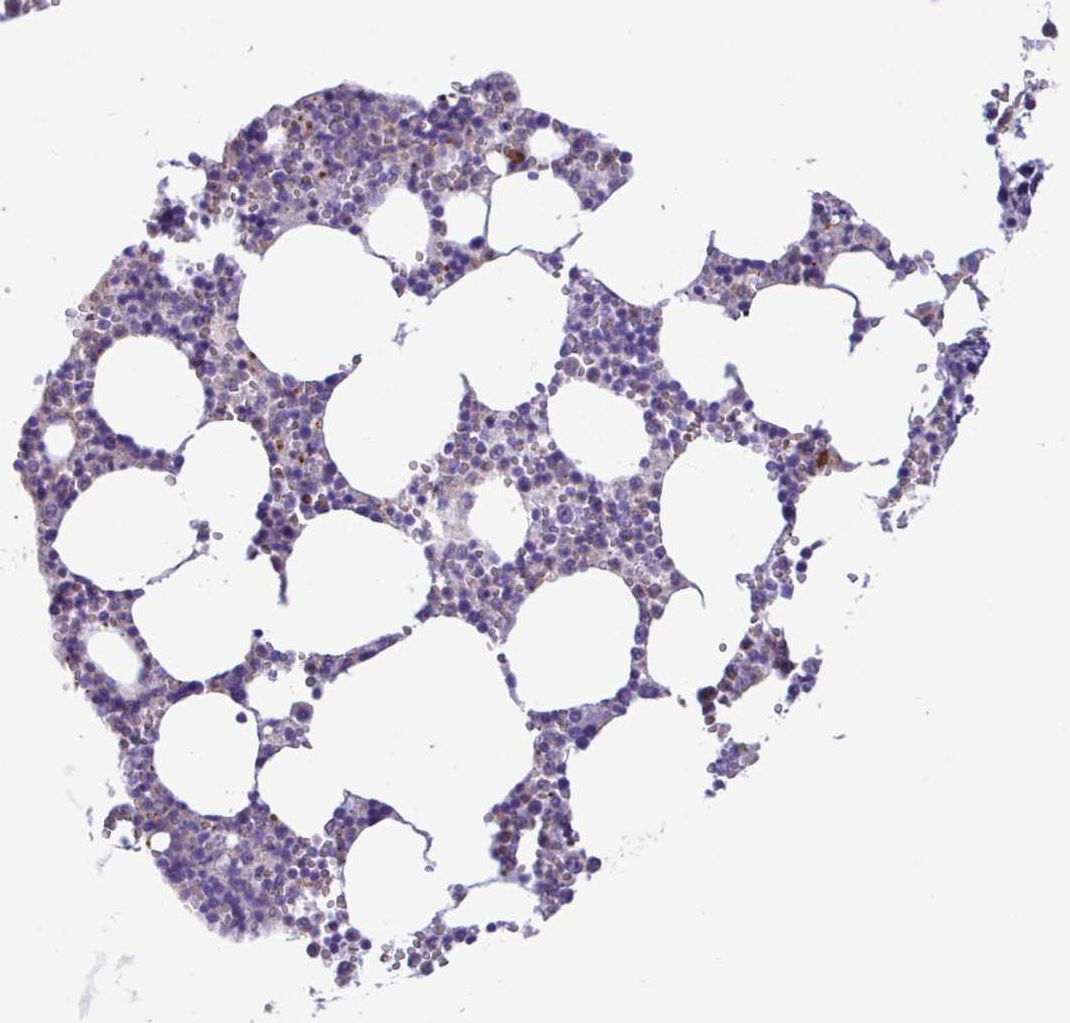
{"staining": {"intensity": "negative", "quantity": "none", "location": "none"}, "tissue": "bone marrow", "cell_type": "Hematopoietic cells", "image_type": "normal", "snomed": [{"axis": "morphology", "description": "Normal tissue, NOS"}, {"axis": "topography", "description": "Bone marrow"}], "caption": "The histopathology image exhibits no staining of hematopoietic cells in benign bone marrow. The staining is performed using DAB (3,3'-diaminobenzidine) brown chromogen with nuclei counter-stained in using hematoxylin.", "gene": "CYP11B1", "patient": {"sex": "male", "age": 54}}